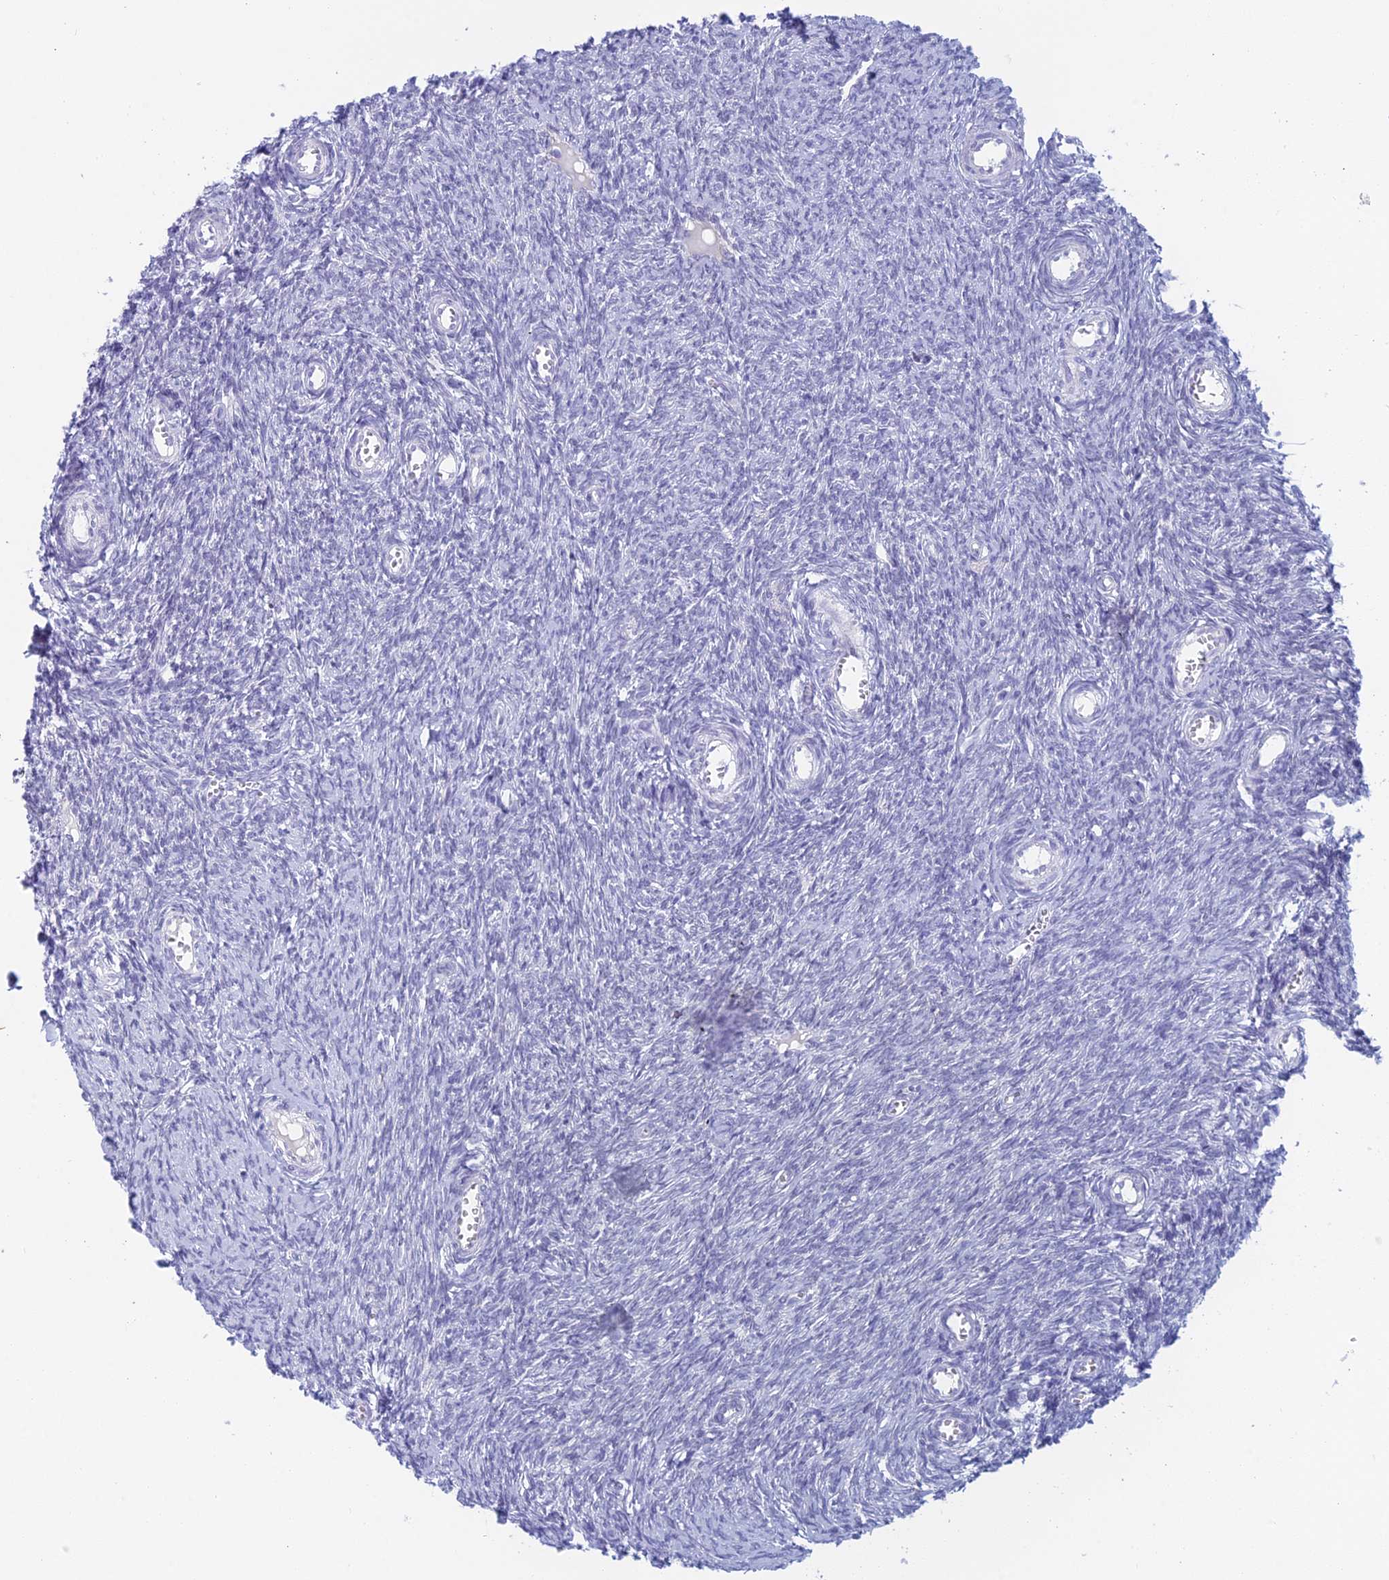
{"staining": {"intensity": "negative", "quantity": "none", "location": "none"}, "tissue": "ovary", "cell_type": "Ovarian stroma cells", "image_type": "normal", "snomed": [{"axis": "morphology", "description": "Normal tissue, NOS"}, {"axis": "topography", "description": "Ovary"}], "caption": "This is a histopathology image of immunohistochemistry staining of unremarkable ovary, which shows no positivity in ovarian stroma cells.", "gene": "TMEM161B", "patient": {"sex": "female", "age": 44}}